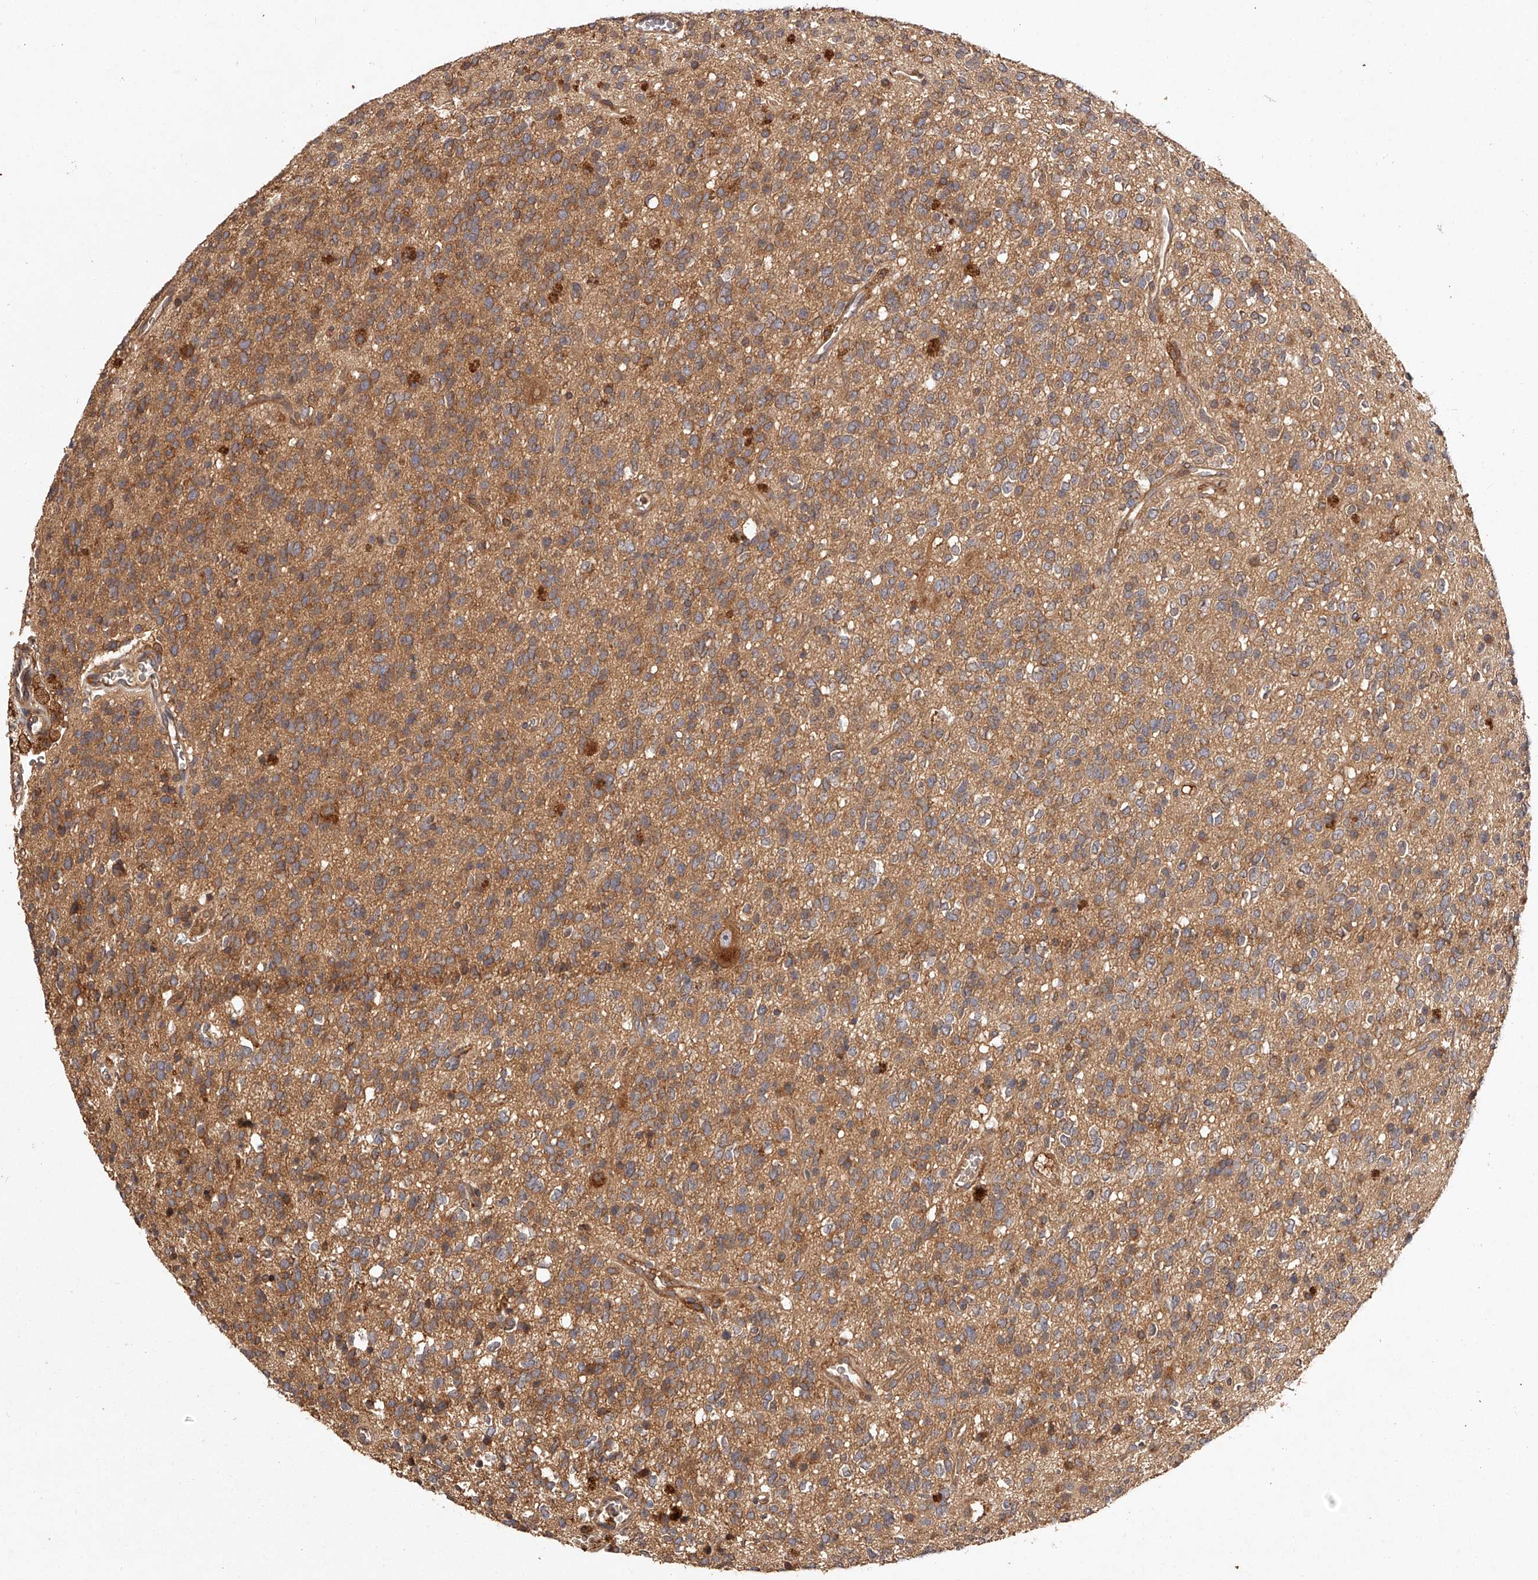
{"staining": {"intensity": "moderate", "quantity": ">75%", "location": "cytoplasmic/membranous"}, "tissue": "glioma", "cell_type": "Tumor cells", "image_type": "cancer", "snomed": [{"axis": "morphology", "description": "Glioma, malignant, High grade"}, {"axis": "topography", "description": "Brain"}], "caption": "The micrograph reveals staining of high-grade glioma (malignant), revealing moderate cytoplasmic/membranous protein positivity (brown color) within tumor cells.", "gene": "CRYZL1", "patient": {"sex": "male", "age": 34}}